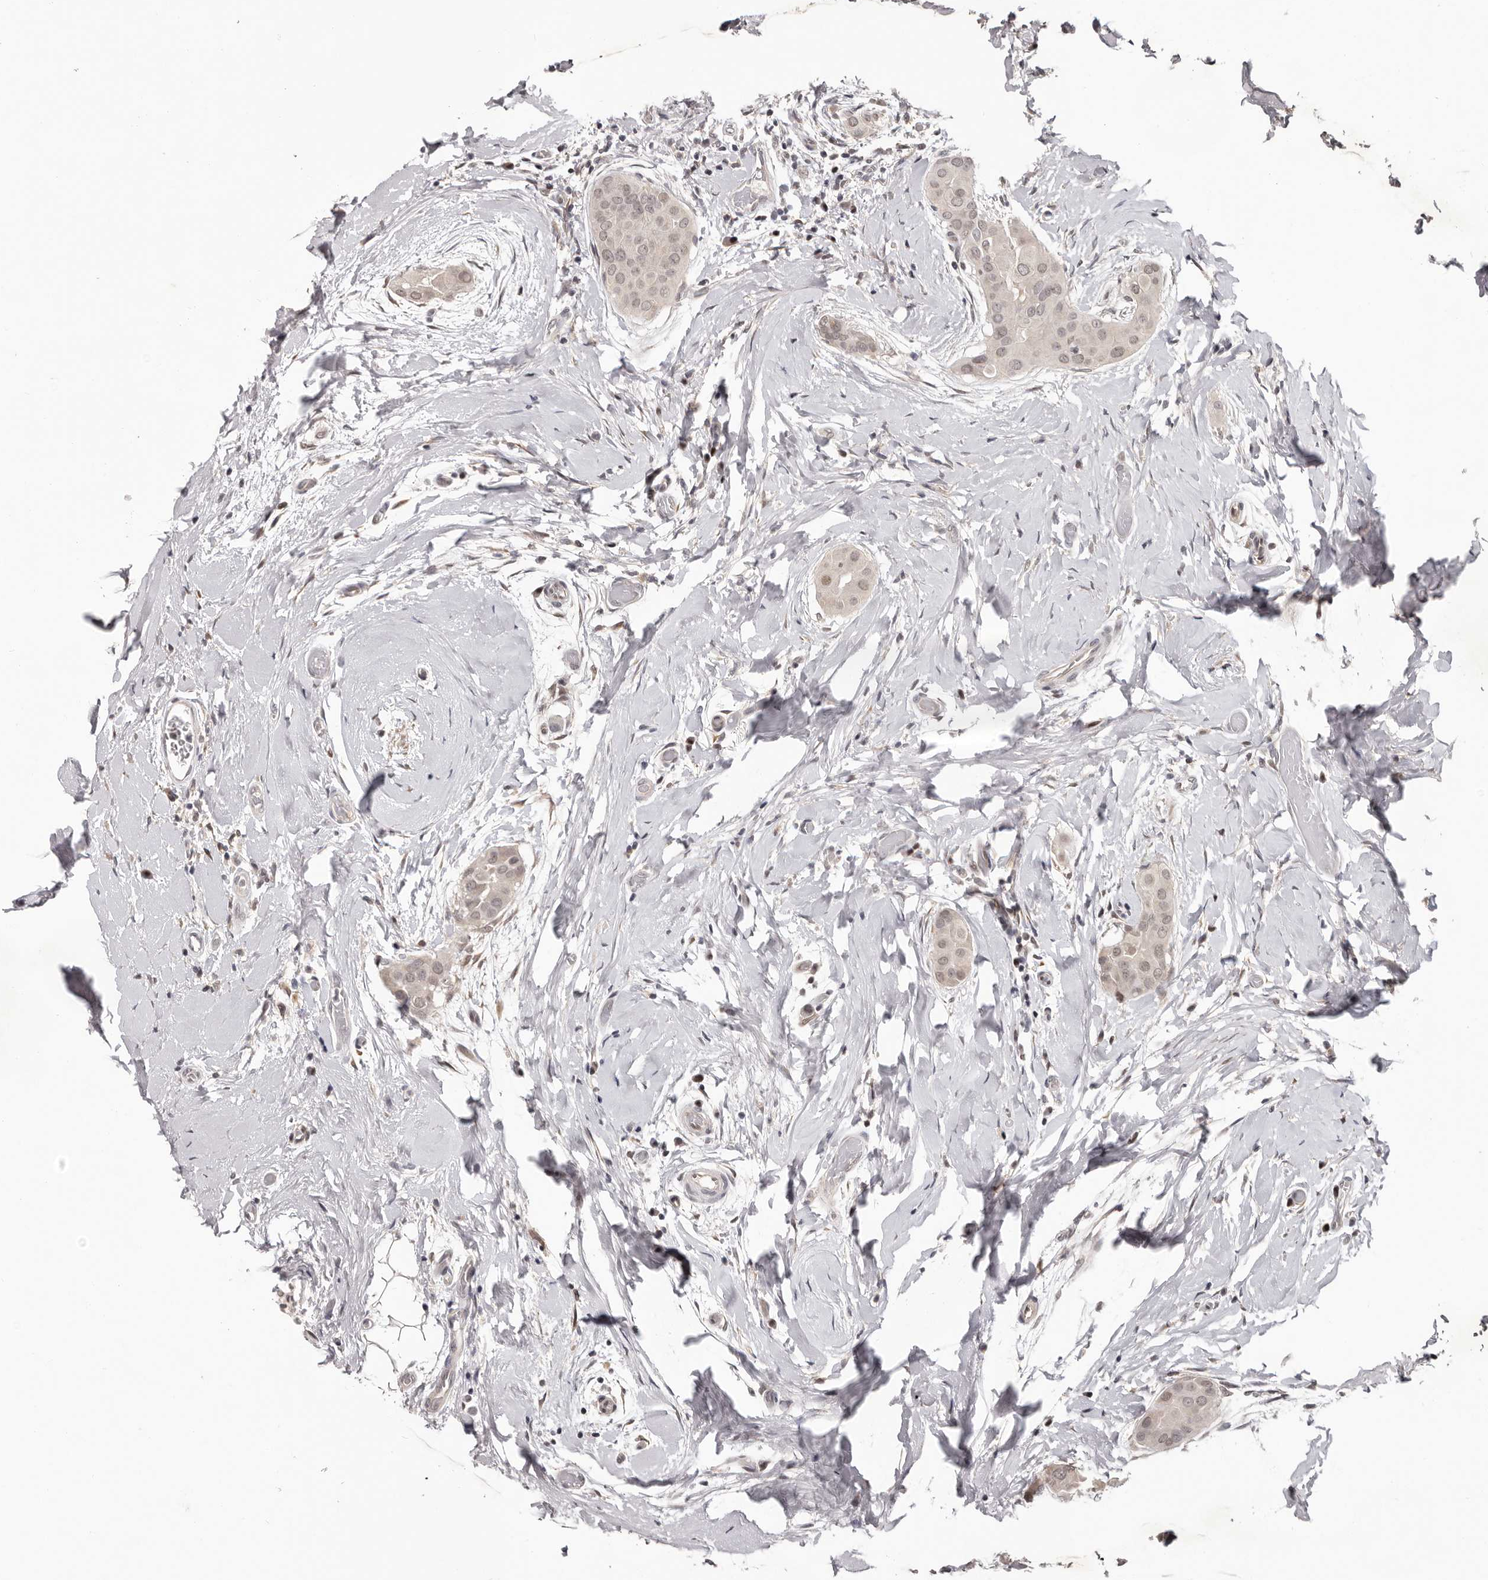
{"staining": {"intensity": "weak", "quantity": ">75%", "location": "nuclear"}, "tissue": "thyroid cancer", "cell_type": "Tumor cells", "image_type": "cancer", "snomed": [{"axis": "morphology", "description": "Papillary adenocarcinoma, NOS"}, {"axis": "topography", "description": "Thyroid gland"}], "caption": "Thyroid cancer stained for a protein shows weak nuclear positivity in tumor cells.", "gene": "TBX5", "patient": {"sex": "male", "age": 33}}